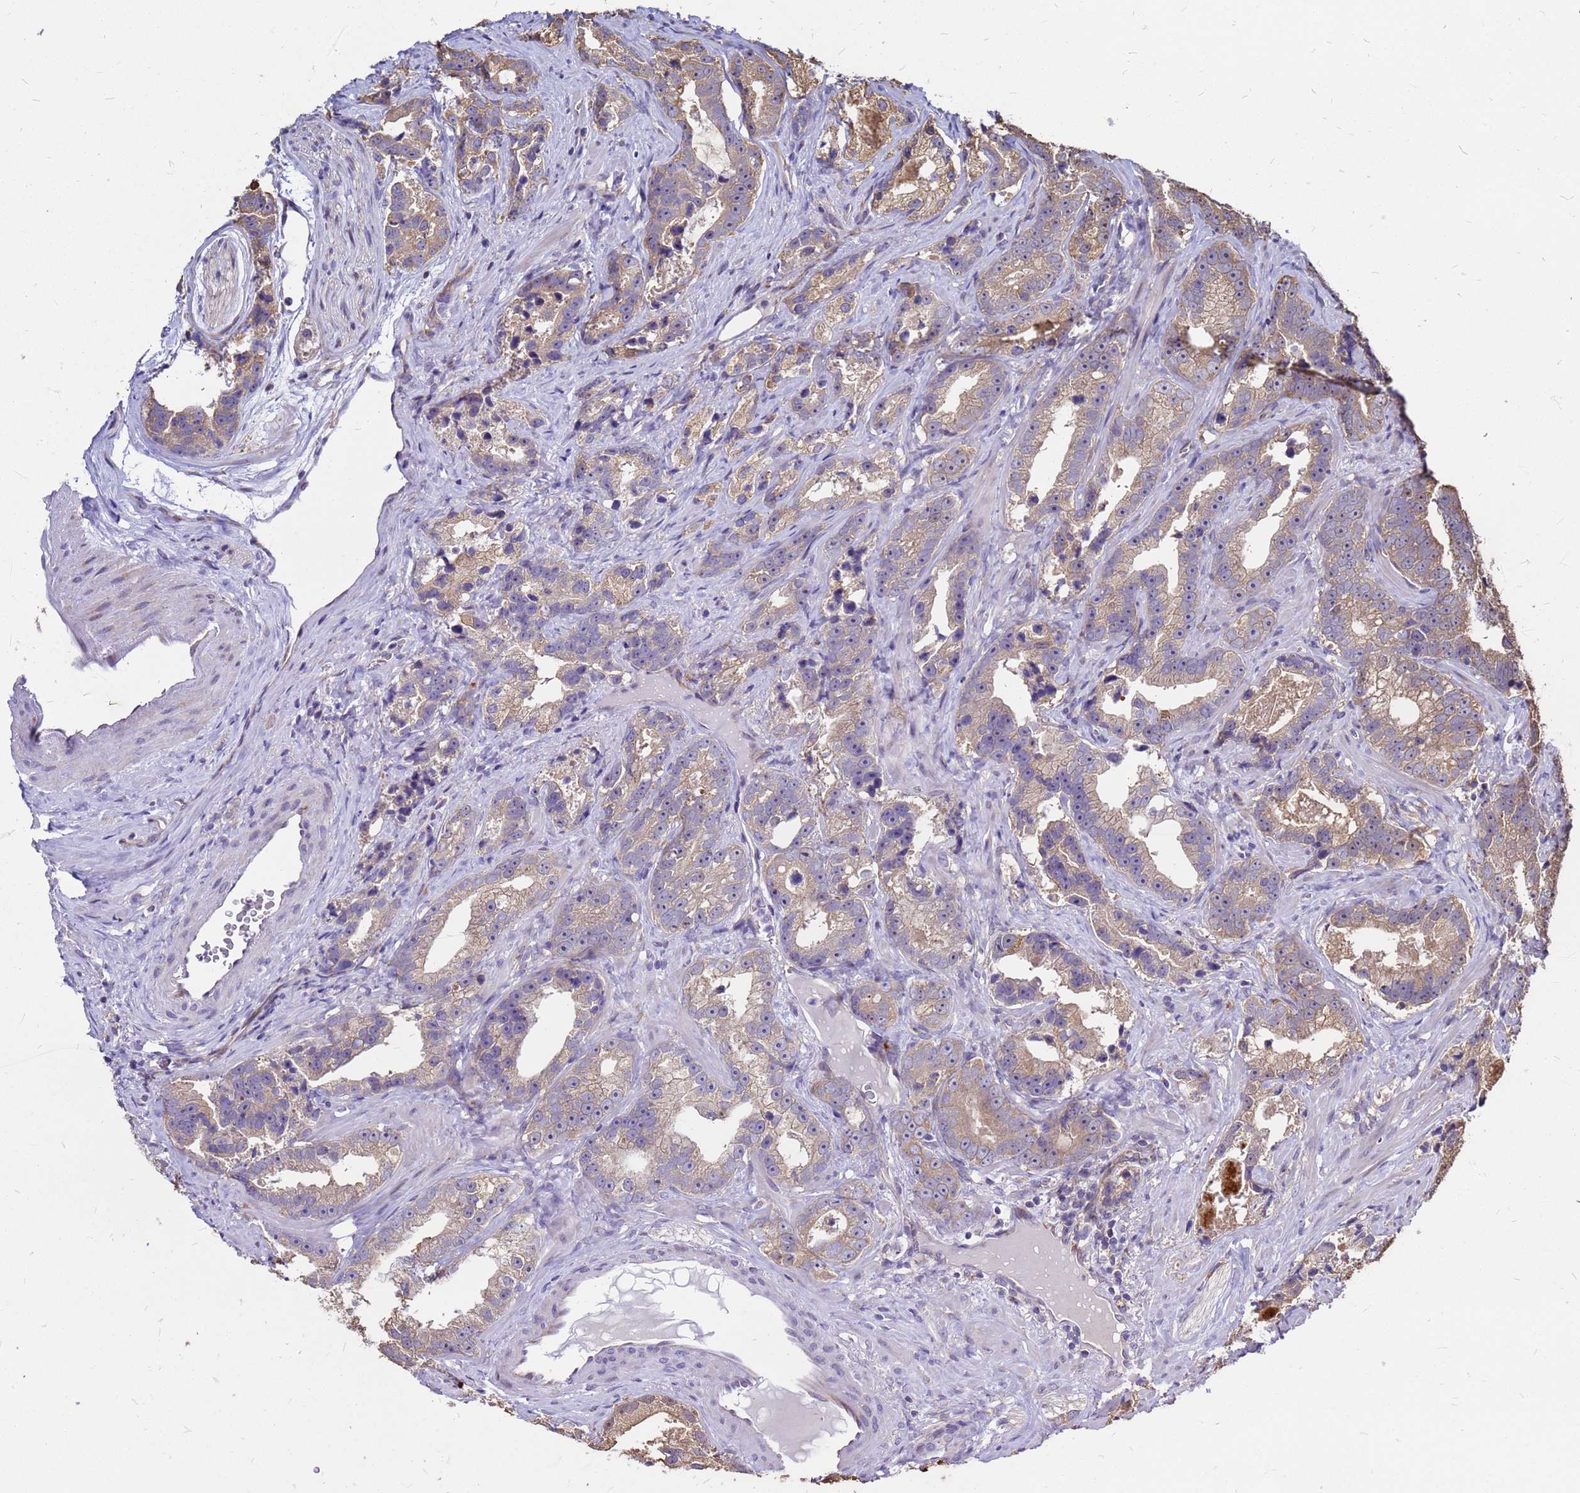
{"staining": {"intensity": "moderate", "quantity": ">75%", "location": "cytoplasmic/membranous"}, "tissue": "prostate cancer", "cell_type": "Tumor cells", "image_type": "cancer", "snomed": [{"axis": "morphology", "description": "Adenocarcinoma, High grade"}, {"axis": "topography", "description": "Prostate"}], "caption": "This micrograph reveals IHC staining of prostate cancer (adenocarcinoma (high-grade)), with medium moderate cytoplasmic/membranous positivity in approximately >75% of tumor cells.", "gene": "MOB2", "patient": {"sex": "male", "age": 62}}